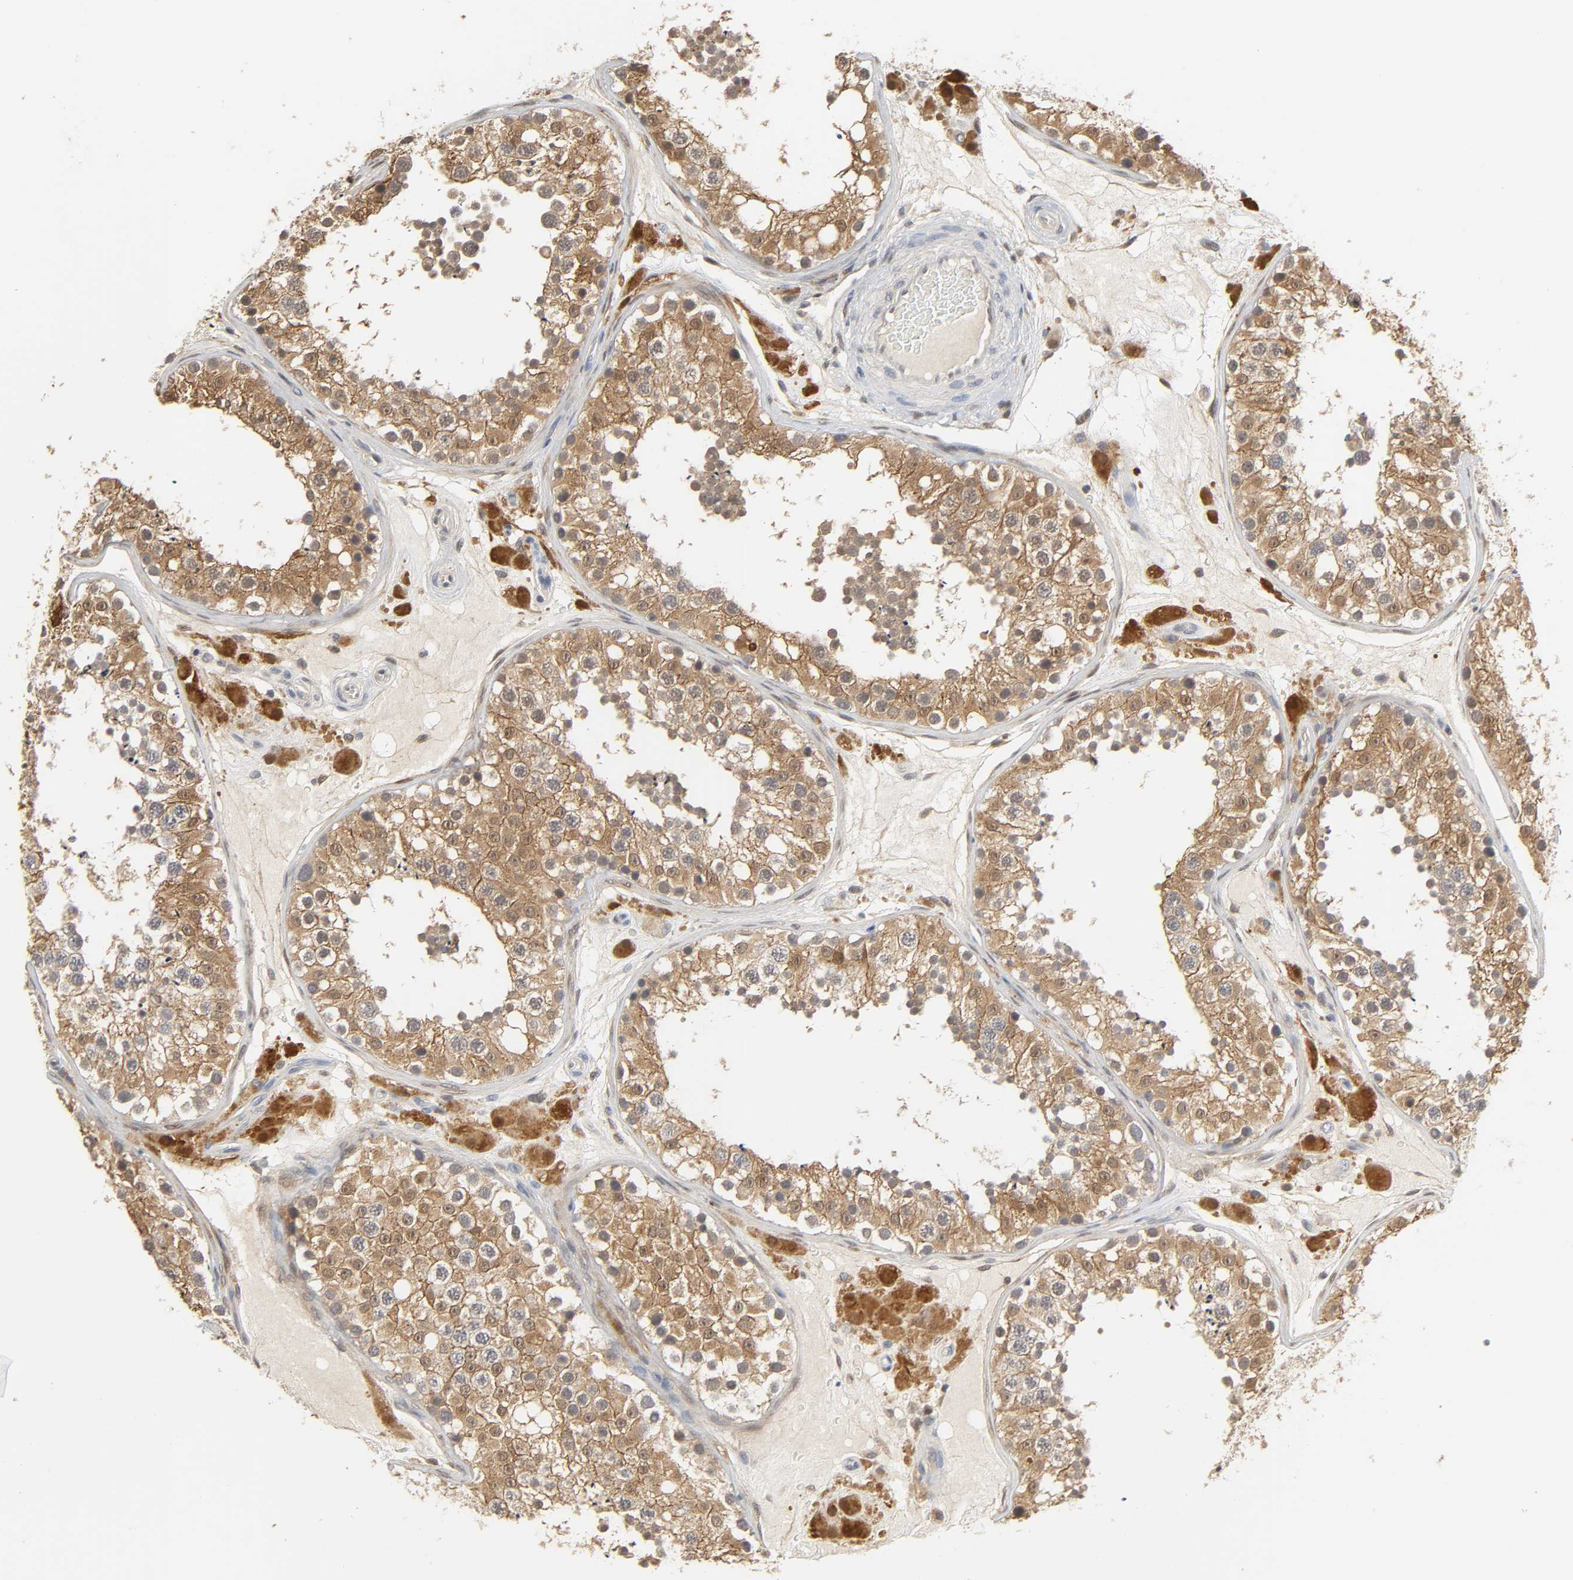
{"staining": {"intensity": "strong", "quantity": ">75%", "location": "cytoplasmic/membranous"}, "tissue": "testis", "cell_type": "Cells in seminiferous ducts", "image_type": "normal", "snomed": [{"axis": "morphology", "description": "Normal tissue, NOS"}, {"axis": "topography", "description": "Testis"}], "caption": "Brown immunohistochemical staining in normal human testis demonstrates strong cytoplasmic/membranous expression in approximately >75% of cells in seminiferous ducts. (Brightfield microscopy of DAB IHC at high magnification).", "gene": "MIF", "patient": {"sex": "male", "age": 26}}